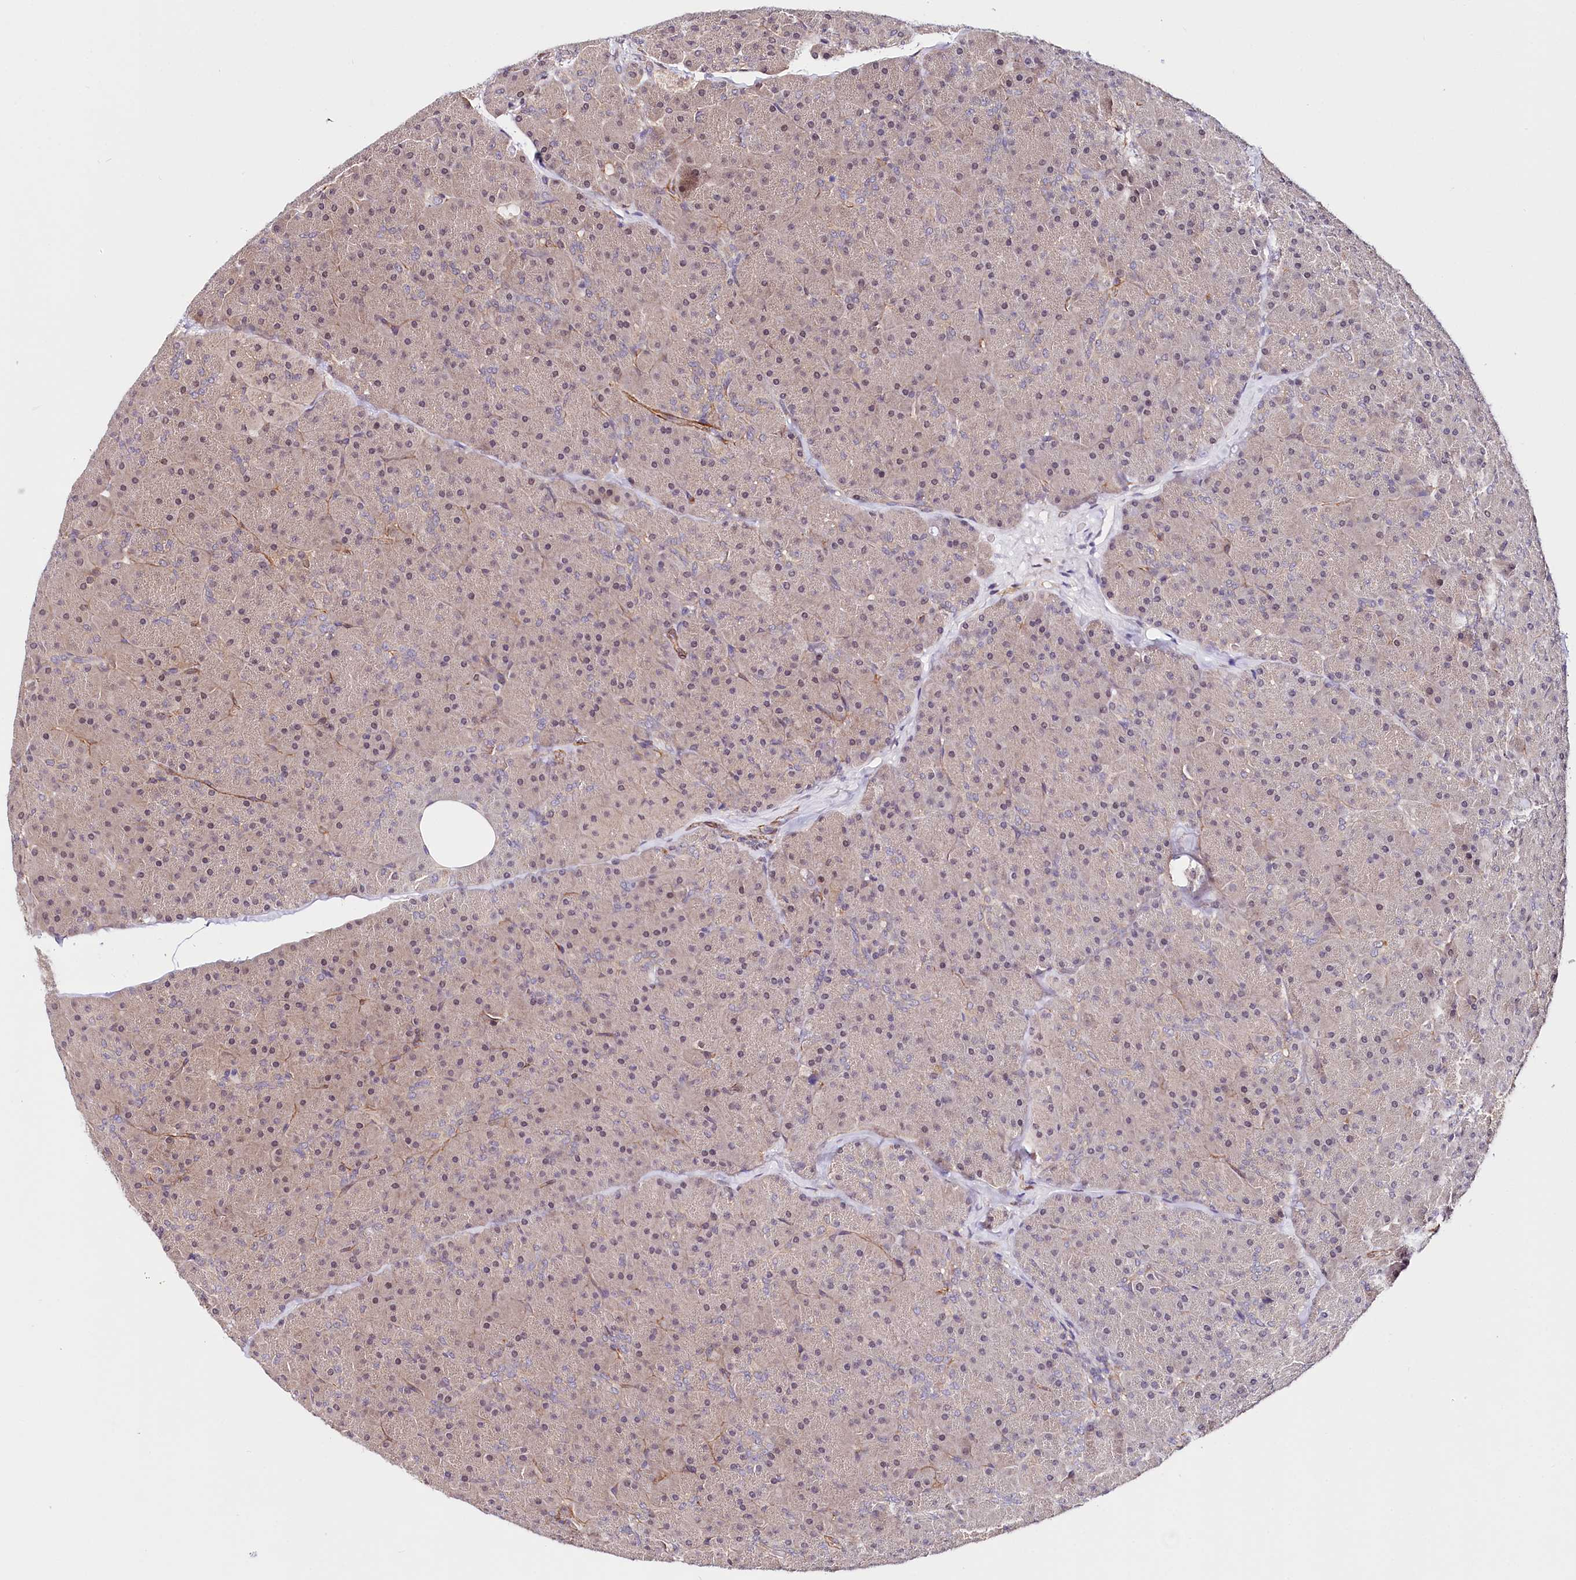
{"staining": {"intensity": "weak", "quantity": ">75%", "location": "cytoplasmic/membranous,nuclear"}, "tissue": "pancreas", "cell_type": "Exocrine glandular cells", "image_type": "normal", "snomed": [{"axis": "morphology", "description": "Normal tissue, NOS"}, {"axis": "topography", "description": "Pancreas"}], "caption": "Immunohistochemistry micrograph of unremarkable pancreas: pancreas stained using immunohistochemistry (IHC) displays low levels of weak protein expression localized specifically in the cytoplasmic/membranous,nuclear of exocrine glandular cells, appearing as a cytoplasmic/membranous,nuclear brown color.", "gene": "PPP2R5B", "patient": {"sex": "male", "age": 36}}